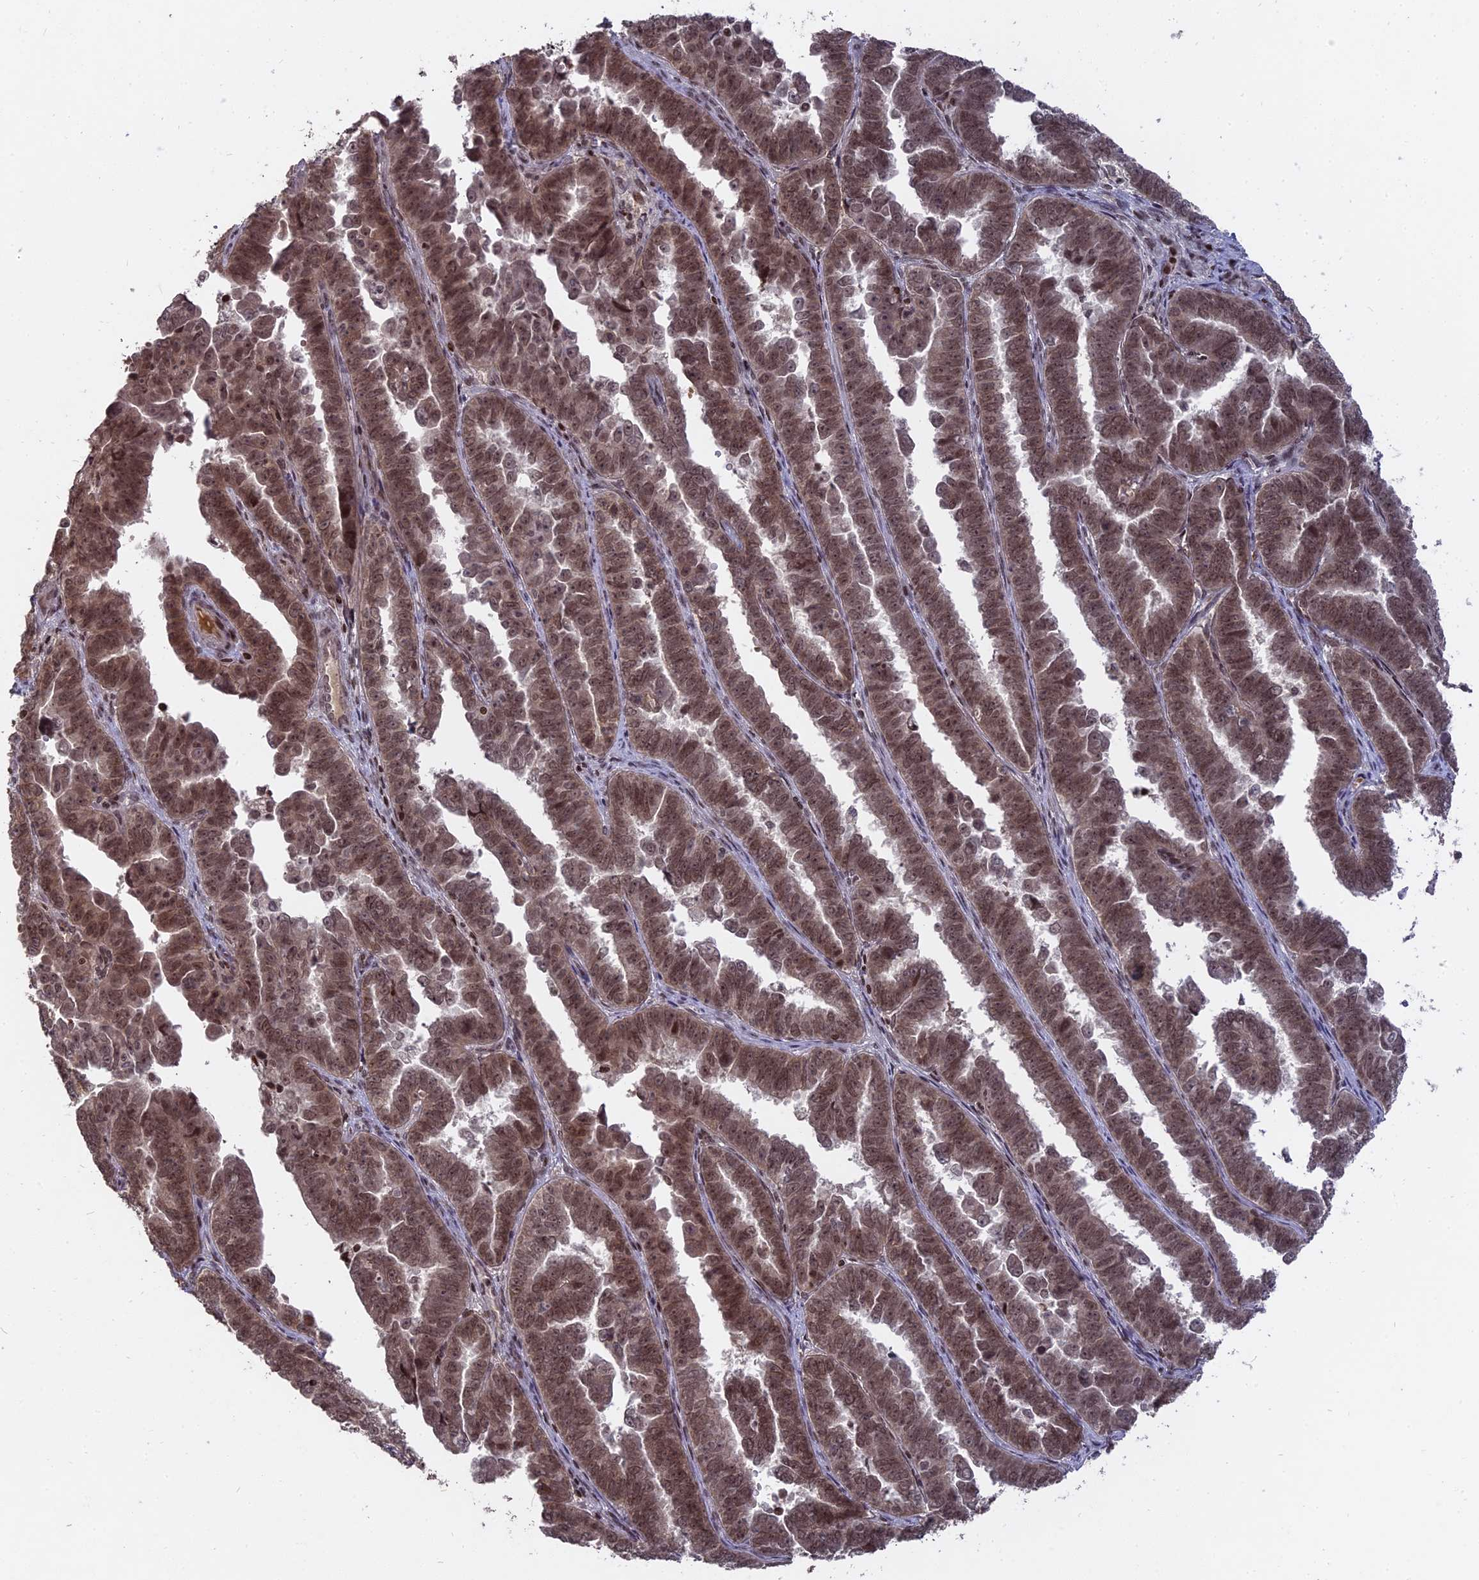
{"staining": {"intensity": "moderate", "quantity": ">75%", "location": "nuclear"}, "tissue": "endometrial cancer", "cell_type": "Tumor cells", "image_type": "cancer", "snomed": [{"axis": "morphology", "description": "Adenocarcinoma, NOS"}, {"axis": "topography", "description": "Endometrium"}], "caption": "Adenocarcinoma (endometrial) stained with a brown dye exhibits moderate nuclear positive staining in approximately >75% of tumor cells.", "gene": "NR1H3", "patient": {"sex": "female", "age": 75}}